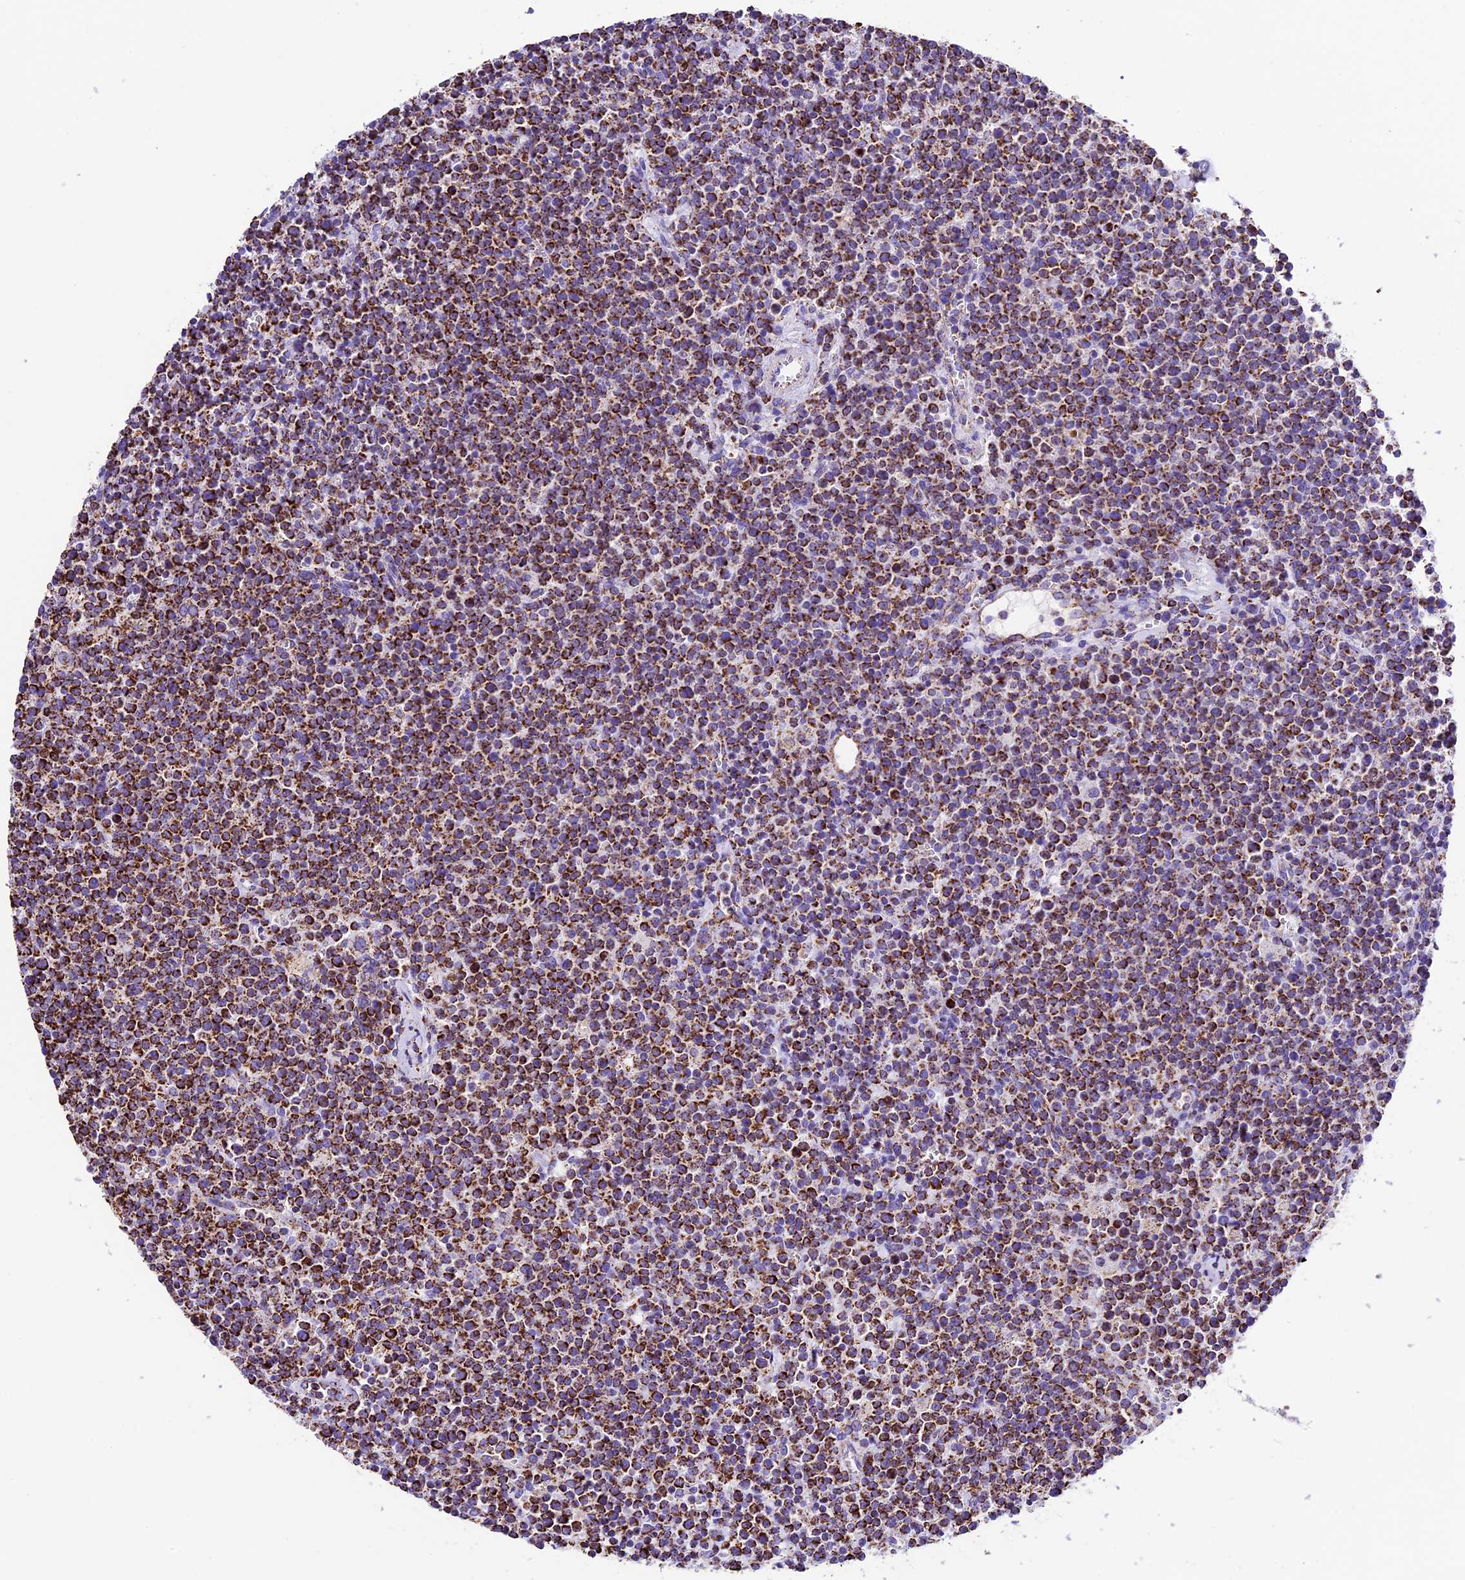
{"staining": {"intensity": "strong", "quantity": ">75%", "location": "cytoplasmic/membranous"}, "tissue": "lymphoma", "cell_type": "Tumor cells", "image_type": "cancer", "snomed": [{"axis": "morphology", "description": "Malignant lymphoma, non-Hodgkin's type, High grade"}, {"axis": "topography", "description": "Lymph node"}], "caption": "A brown stain highlights strong cytoplasmic/membranous expression of a protein in lymphoma tumor cells.", "gene": "DCAF5", "patient": {"sex": "male", "age": 61}}